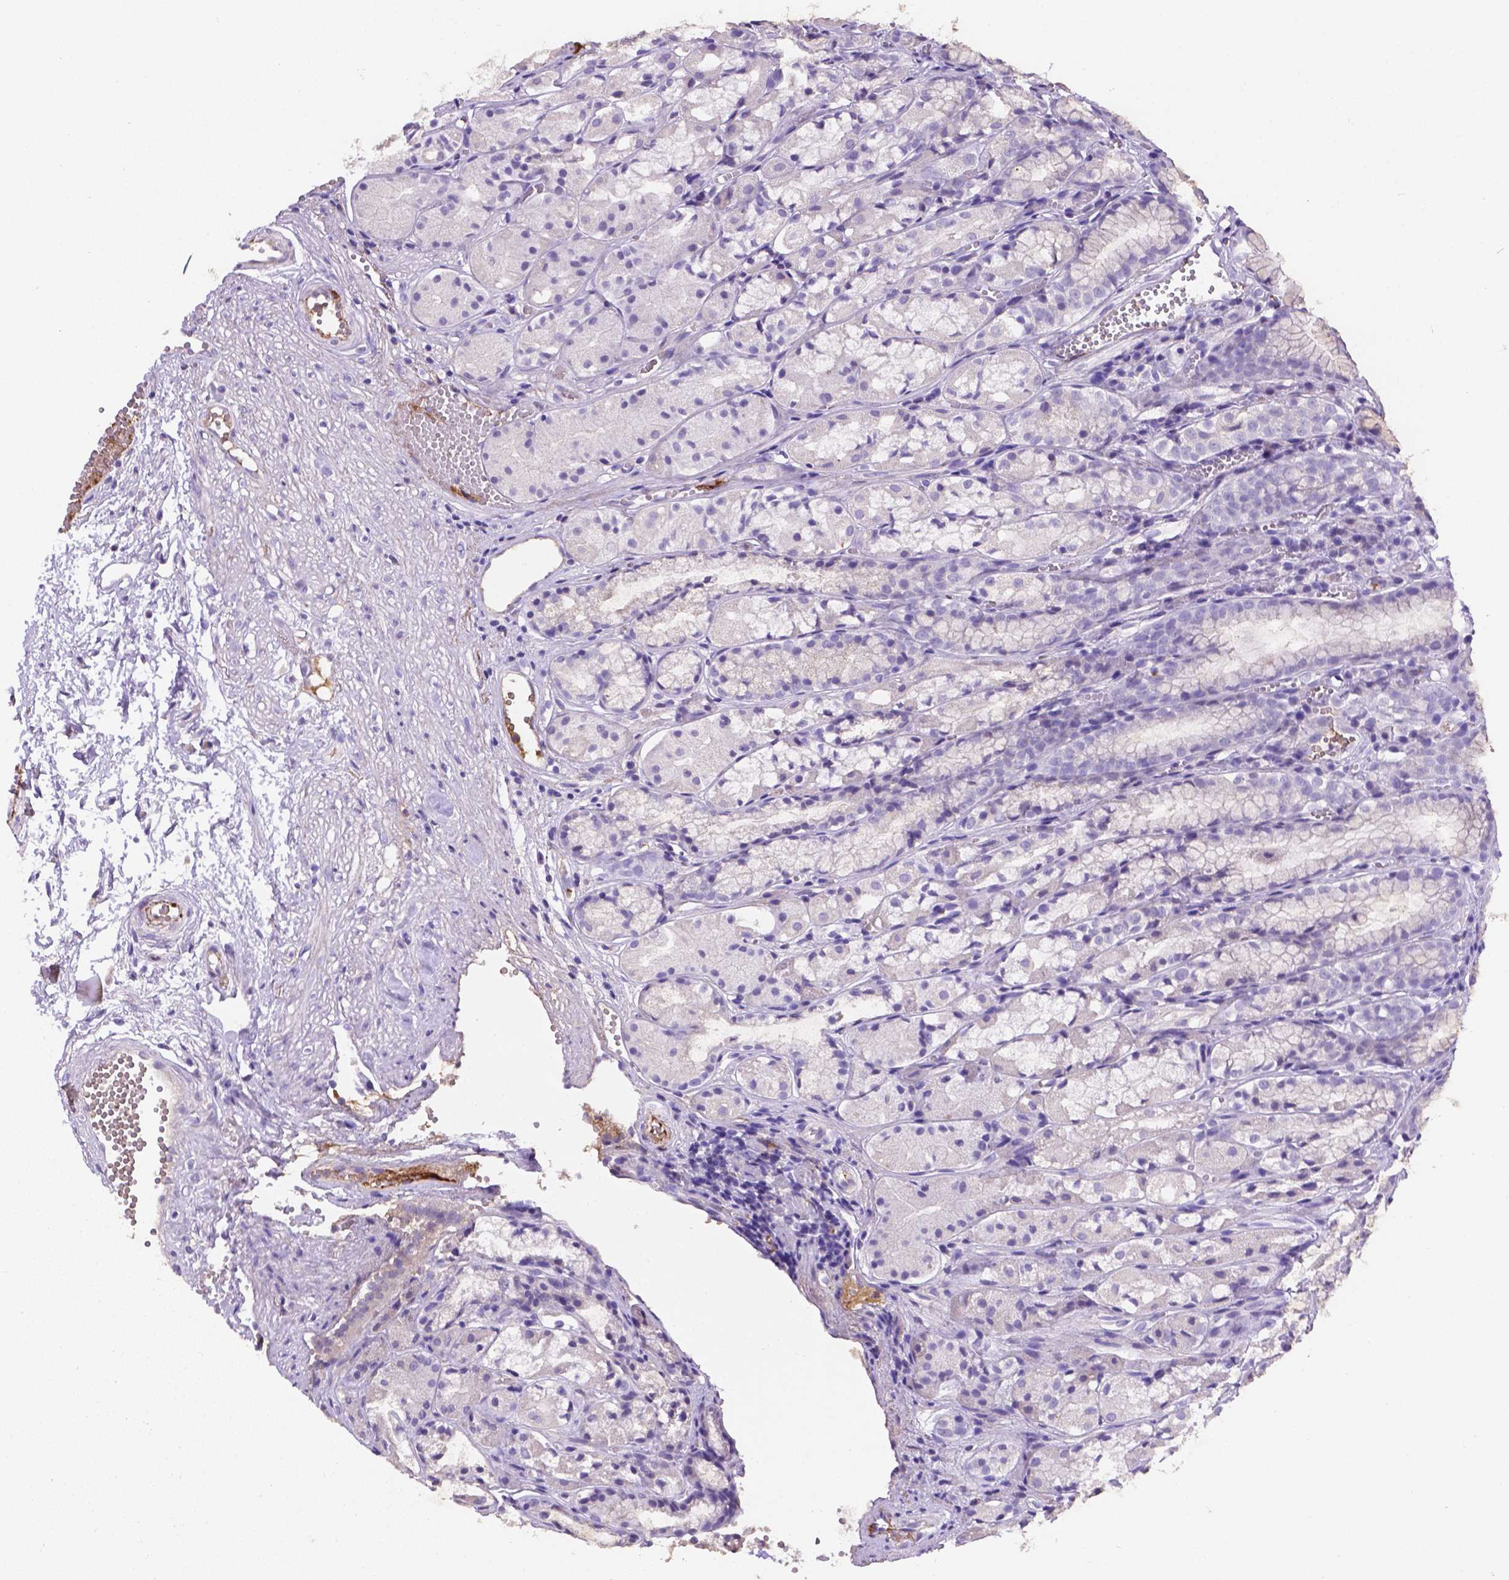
{"staining": {"intensity": "negative", "quantity": "none", "location": "none"}, "tissue": "stomach", "cell_type": "Glandular cells", "image_type": "normal", "snomed": [{"axis": "morphology", "description": "Normal tissue, NOS"}, {"axis": "topography", "description": "Stomach"}], "caption": "DAB immunohistochemical staining of normal human stomach demonstrates no significant staining in glandular cells. (DAB (3,3'-diaminobenzidine) immunohistochemistry visualized using brightfield microscopy, high magnification).", "gene": "APOE", "patient": {"sex": "male", "age": 70}}